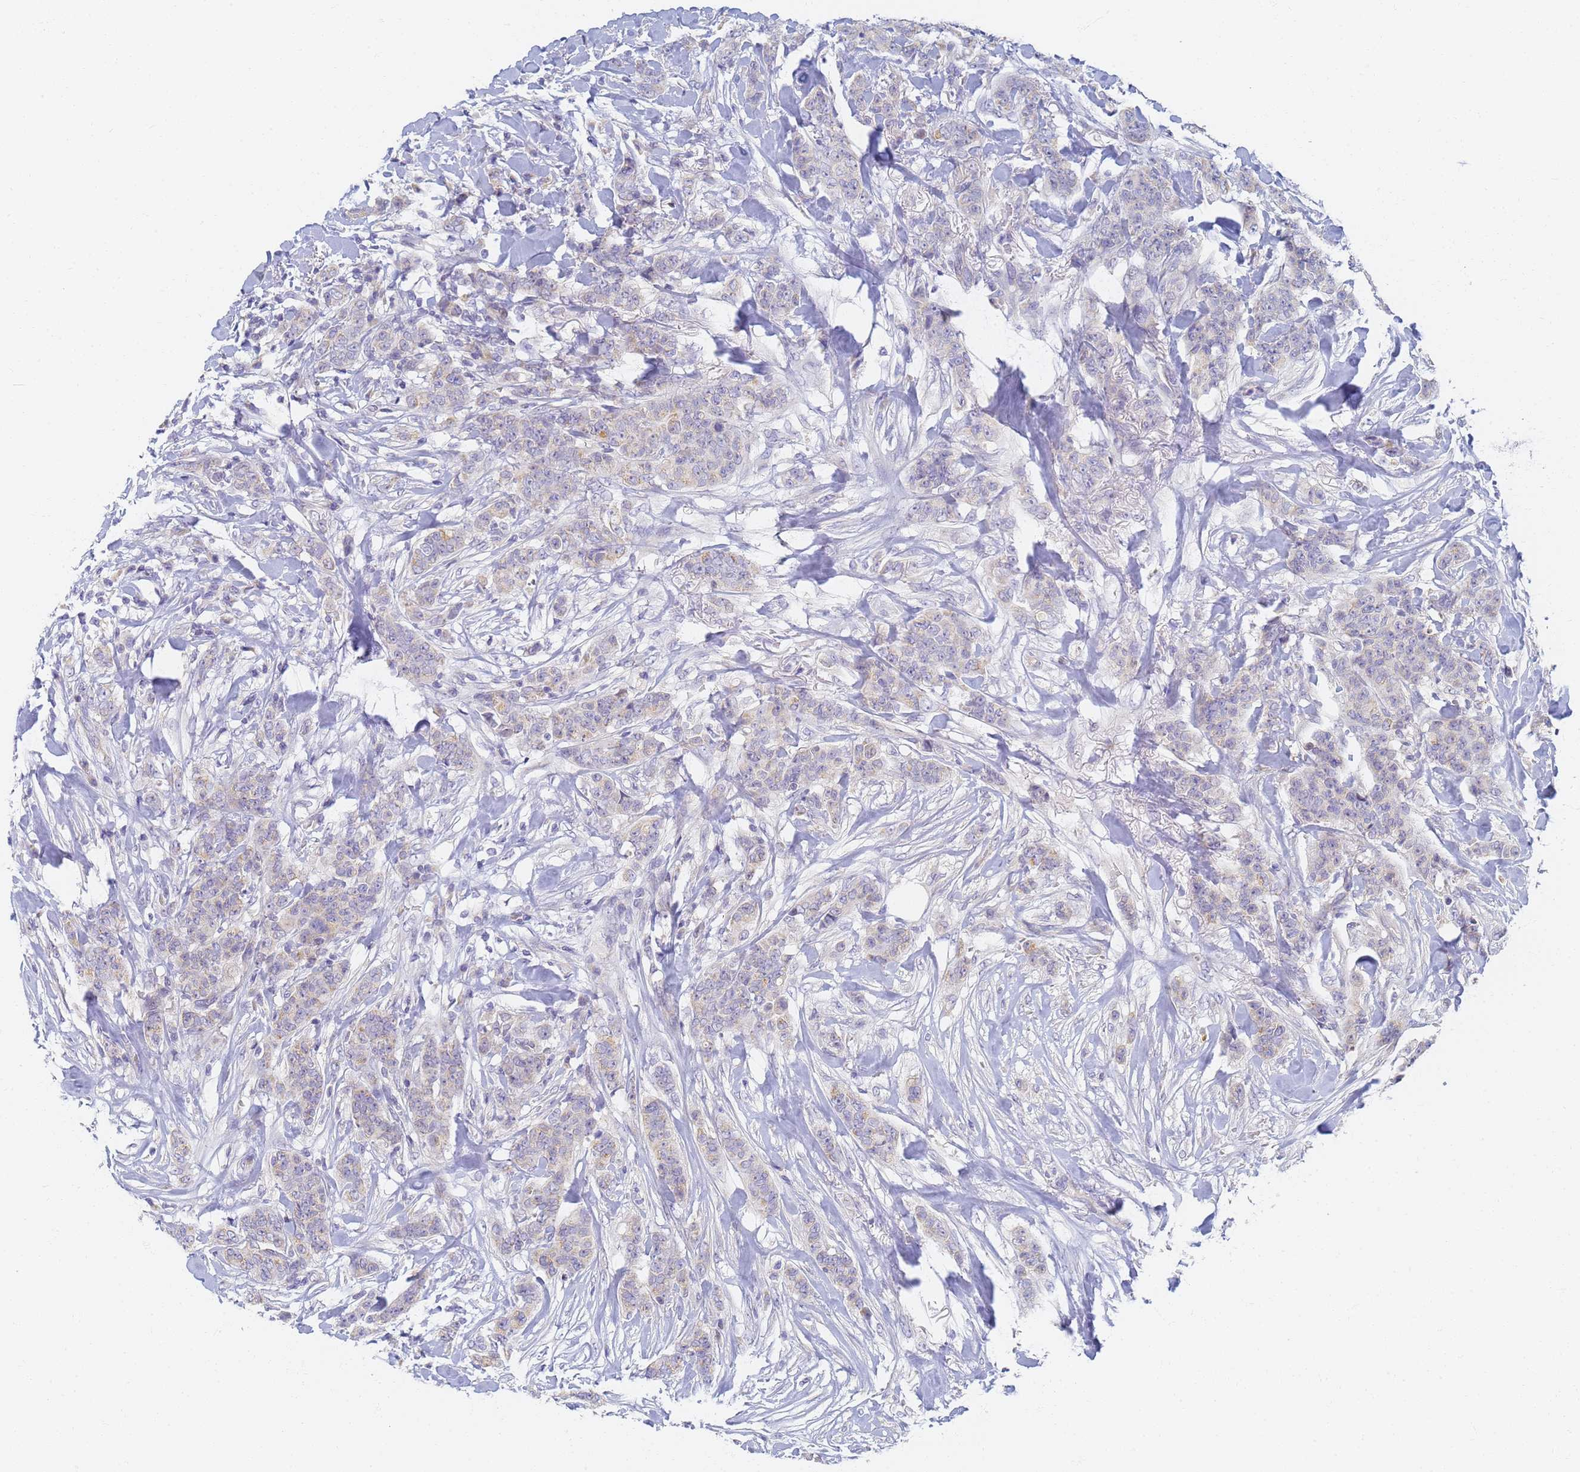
{"staining": {"intensity": "negative", "quantity": "none", "location": "none"}, "tissue": "breast cancer", "cell_type": "Tumor cells", "image_type": "cancer", "snomed": [{"axis": "morphology", "description": "Duct carcinoma"}, {"axis": "topography", "description": "Breast"}], "caption": "Breast cancer (infiltrating ductal carcinoma) was stained to show a protein in brown. There is no significant expression in tumor cells.", "gene": "UTP23", "patient": {"sex": "female", "age": 40}}